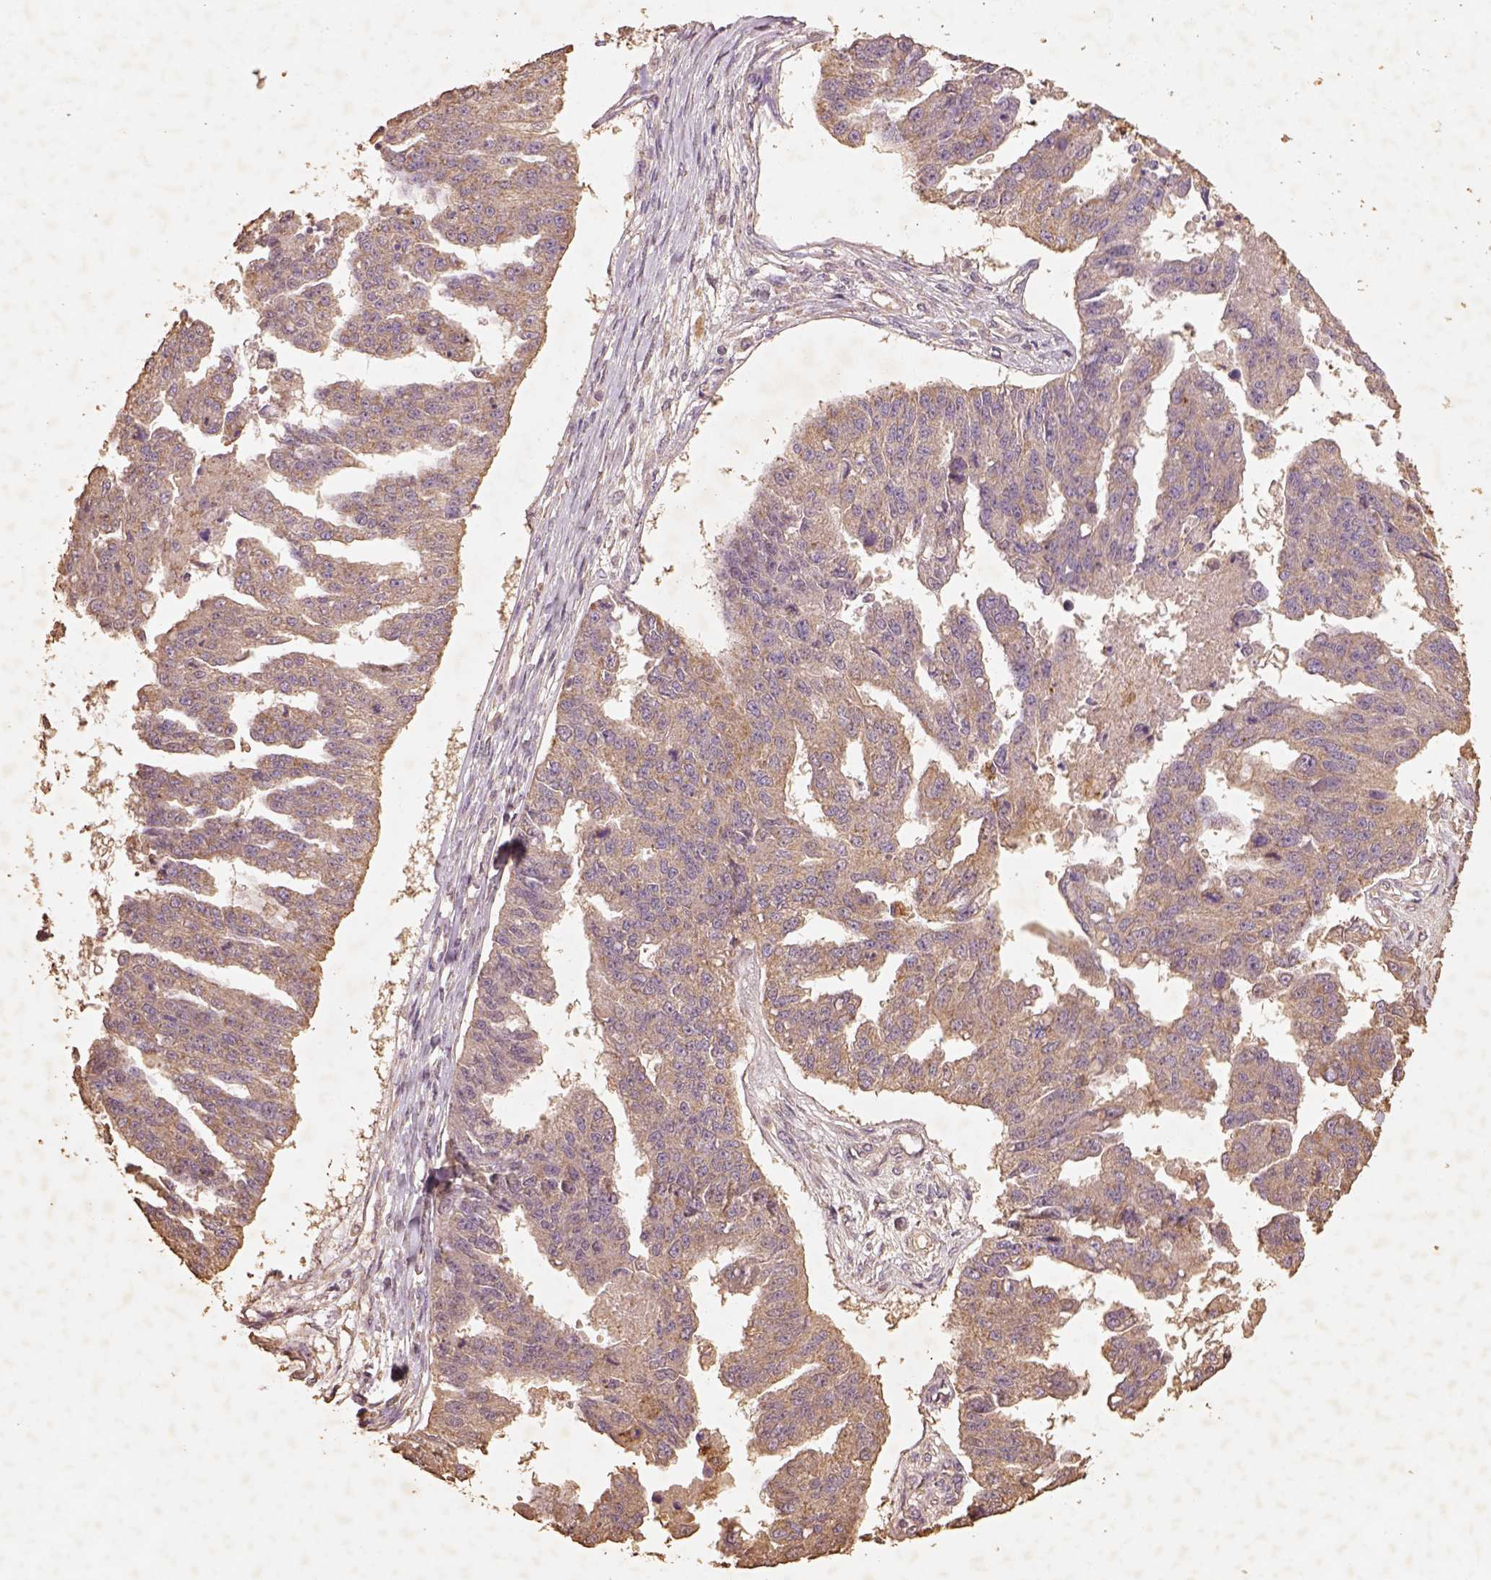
{"staining": {"intensity": "moderate", "quantity": ">75%", "location": "cytoplasmic/membranous"}, "tissue": "ovarian cancer", "cell_type": "Tumor cells", "image_type": "cancer", "snomed": [{"axis": "morphology", "description": "Cystadenocarcinoma, serous, NOS"}, {"axis": "topography", "description": "Ovary"}], "caption": "Ovarian cancer (serous cystadenocarcinoma) stained for a protein (brown) reveals moderate cytoplasmic/membranous positive staining in approximately >75% of tumor cells.", "gene": "AP2B1", "patient": {"sex": "female", "age": 58}}